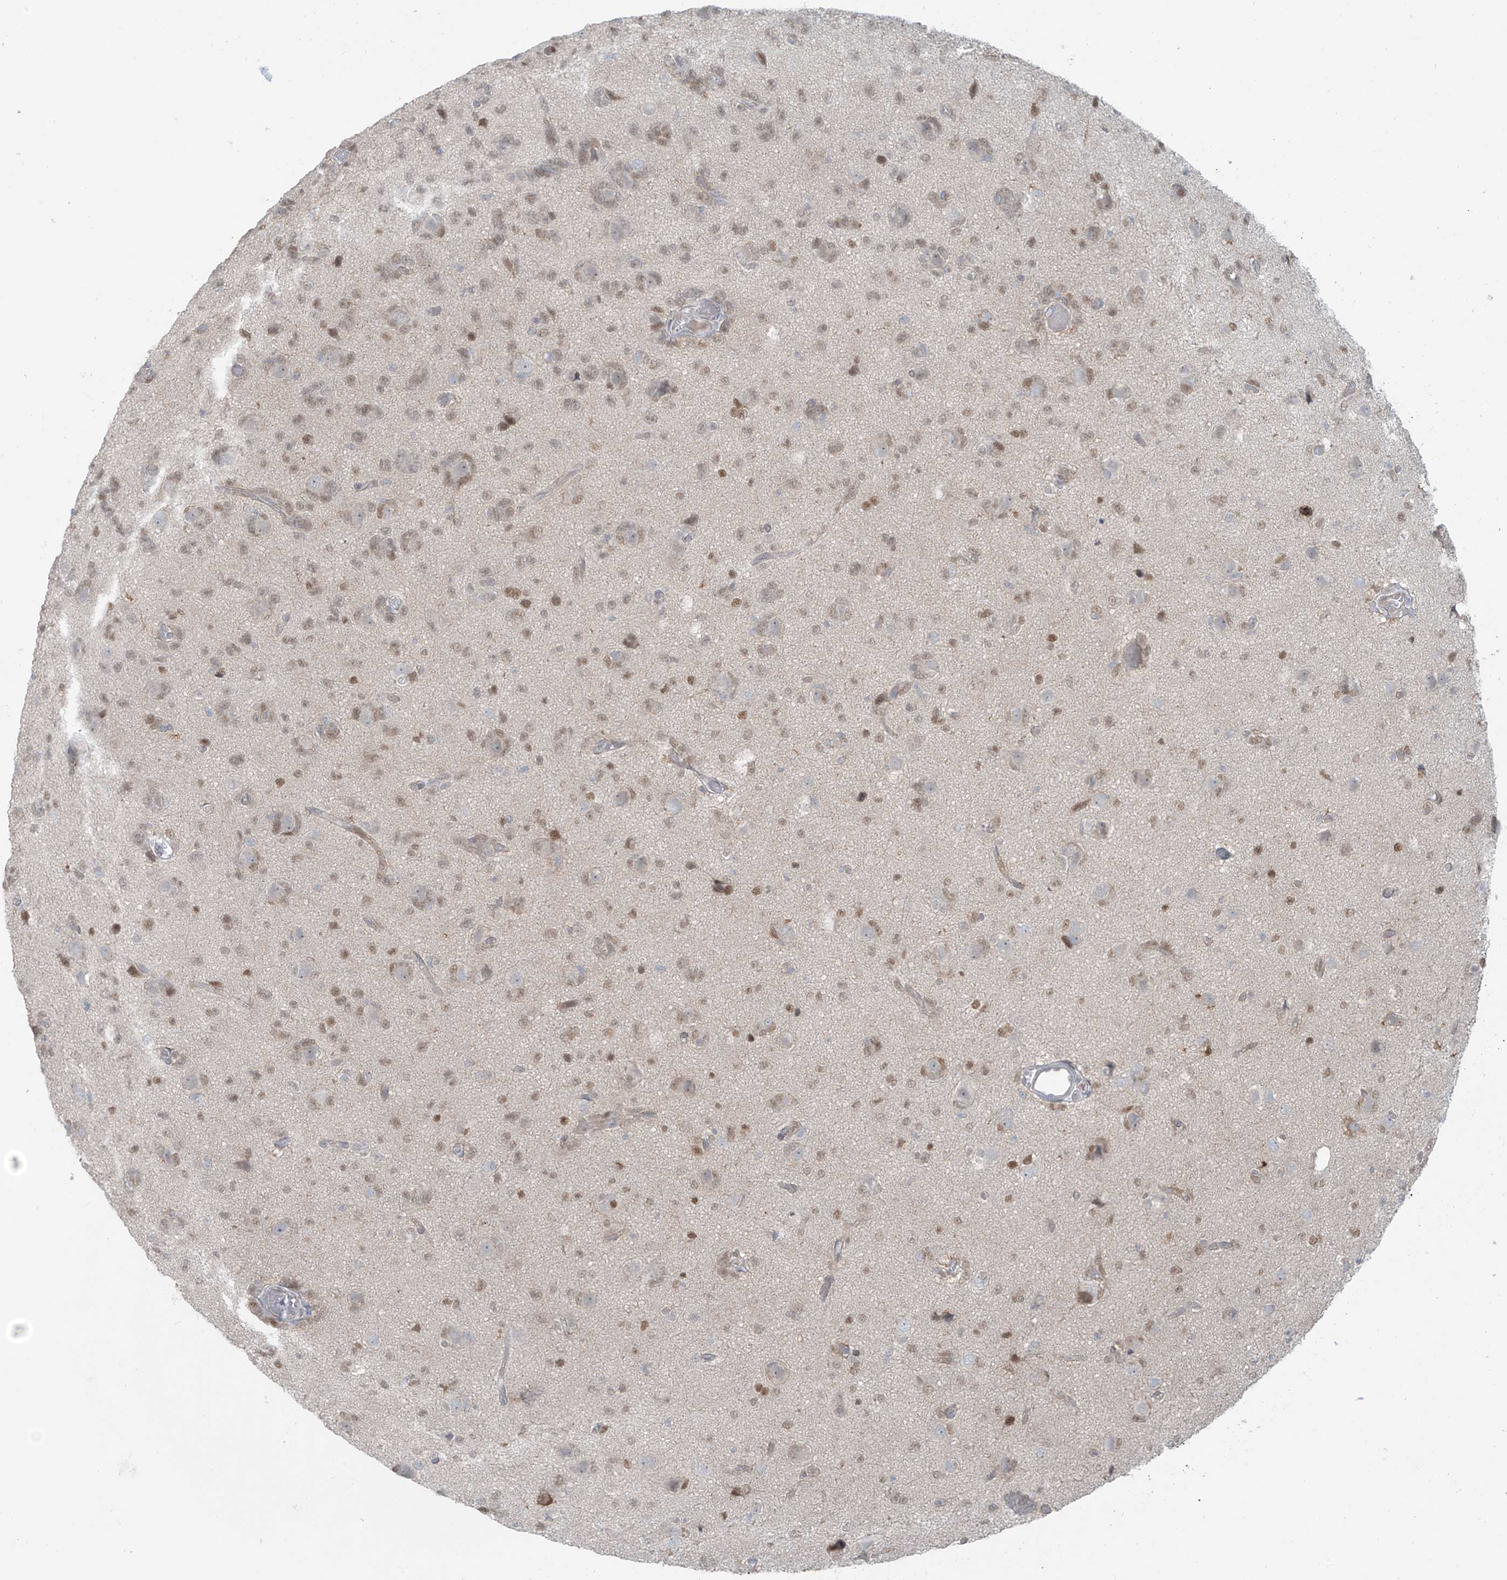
{"staining": {"intensity": "moderate", "quantity": "25%-75%", "location": "nuclear"}, "tissue": "glioma", "cell_type": "Tumor cells", "image_type": "cancer", "snomed": [{"axis": "morphology", "description": "Glioma, malignant, High grade"}, {"axis": "topography", "description": "Brain"}], "caption": "DAB (3,3'-diaminobenzidine) immunohistochemical staining of glioma exhibits moderate nuclear protein positivity in approximately 25%-75% of tumor cells.", "gene": "PPAT", "patient": {"sex": "female", "age": 59}}